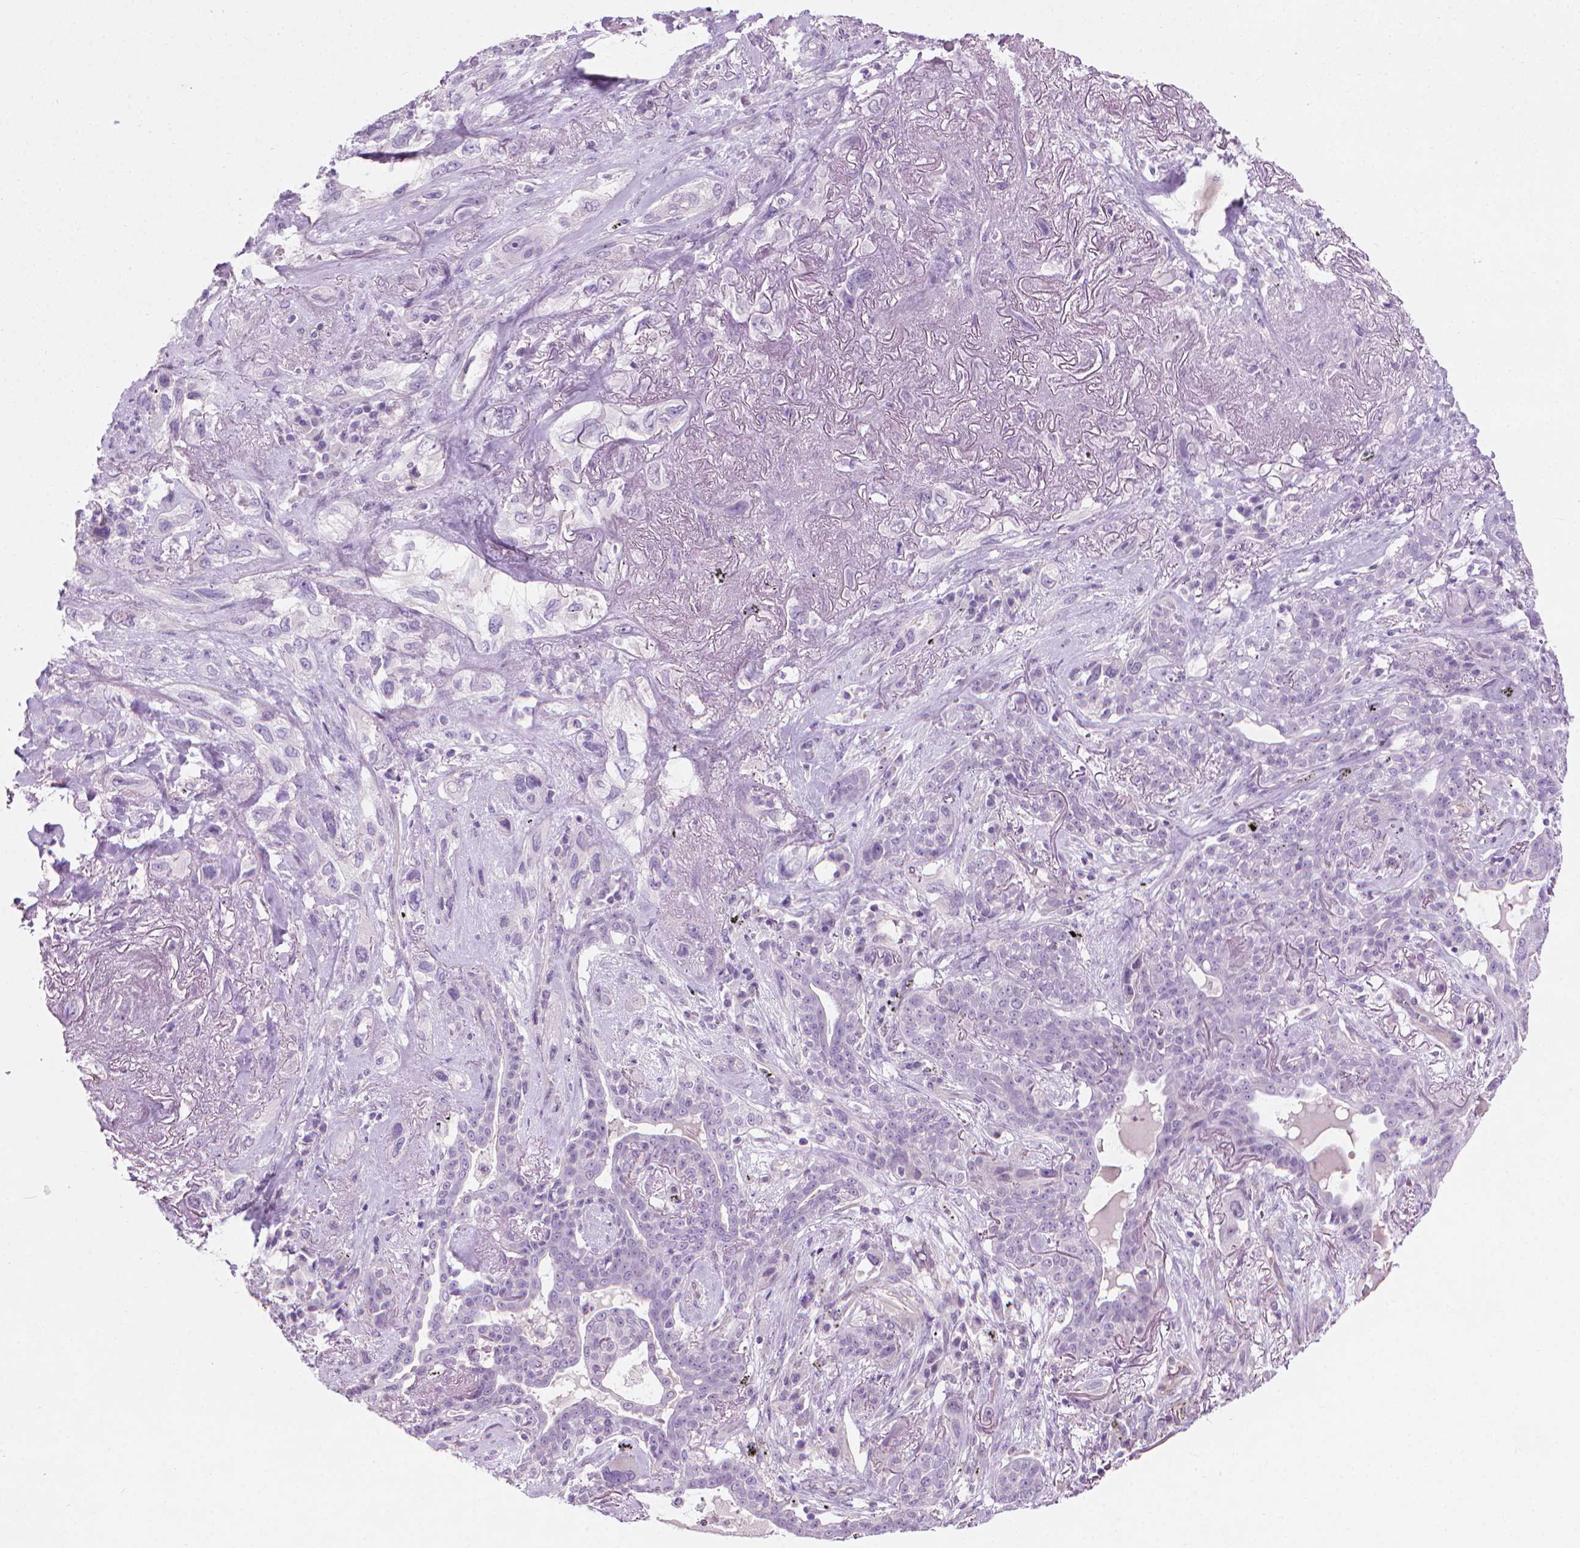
{"staining": {"intensity": "negative", "quantity": "none", "location": "none"}, "tissue": "lung cancer", "cell_type": "Tumor cells", "image_type": "cancer", "snomed": [{"axis": "morphology", "description": "Squamous cell carcinoma, NOS"}, {"axis": "topography", "description": "Lung"}], "caption": "A histopathology image of human lung cancer (squamous cell carcinoma) is negative for staining in tumor cells.", "gene": "KRT73", "patient": {"sex": "female", "age": 70}}